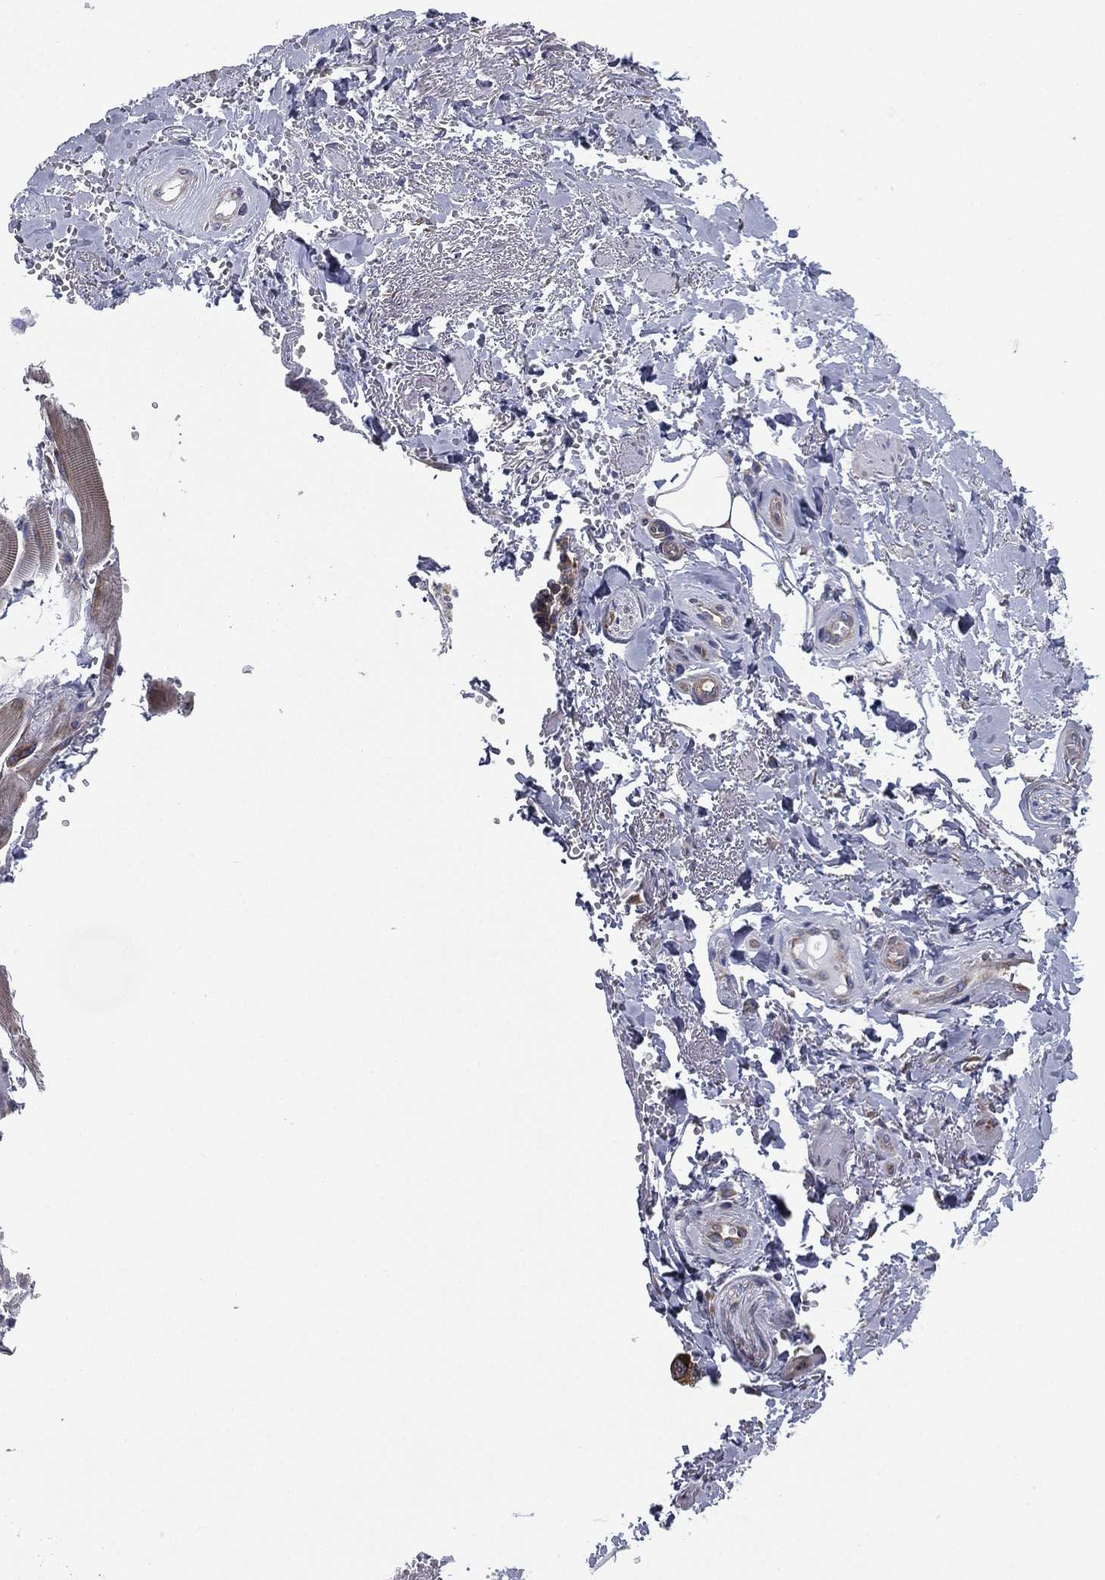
{"staining": {"intensity": "negative", "quantity": "none", "location": "none"}, "tissue": "adipose tissue", "cell_type": "Adipocytes", "image_type": "normal", "snomed": [{"axis": "morphology", "description": "Normal tissue, NOS"}, {"axis": "topography", "description": "Anal"}, {"axis": "topography", "description": "Peripheral nerve tissue"}], "caption": "Immunohistochemistry (IHC) micrograph of unremarkable adipose tissue: human adipose tissue stained with DAB displays no significant protein staining in adipocytes.", "gene": "FARSA", "patient": {"sex": "male", "age": 53}}